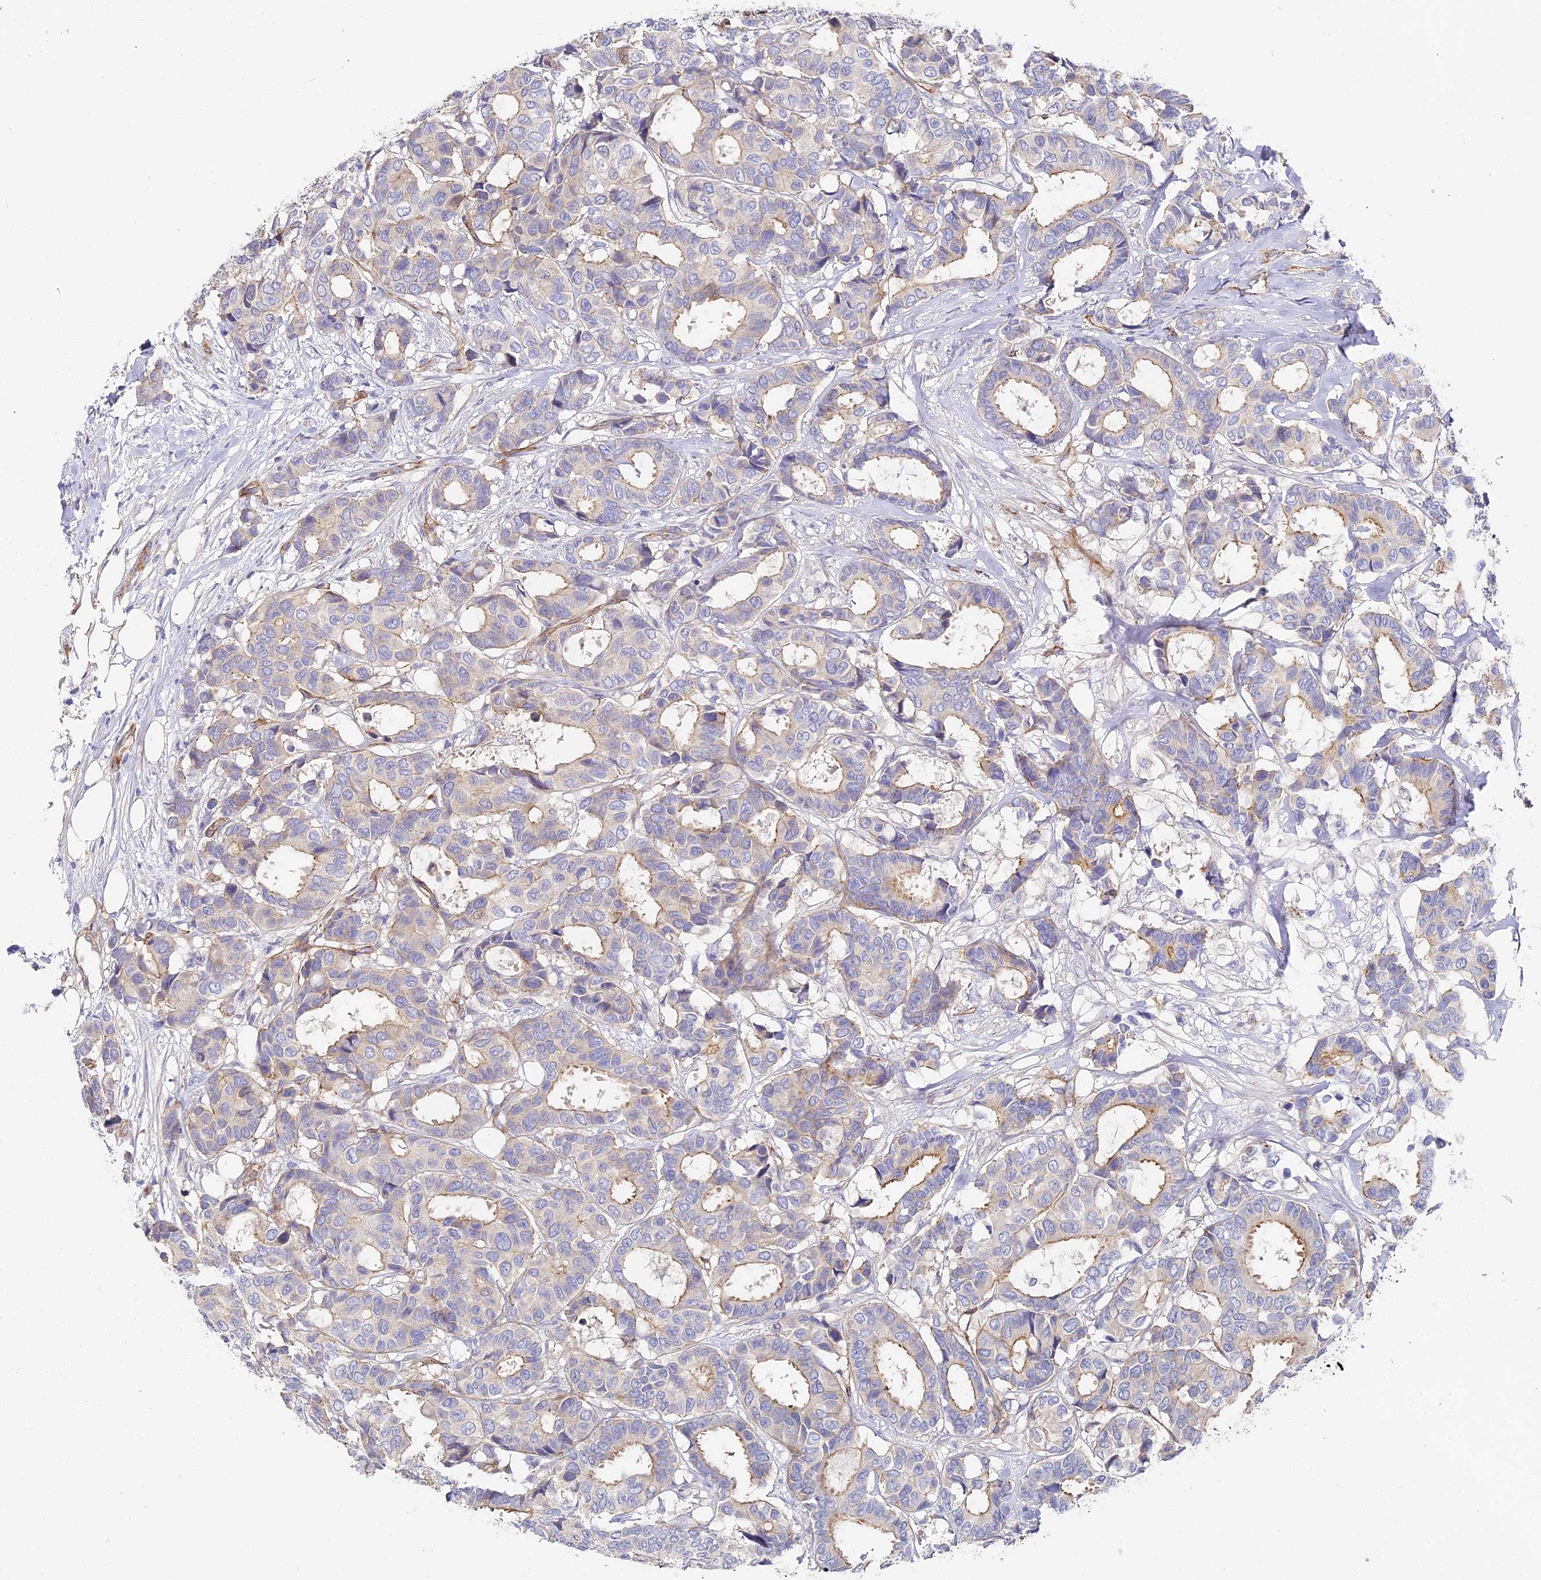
{"staining": {"intensity": "weak", "quantity": "<25%", "location": "cytoplasmic/membranous"}, "tissue": "breast cancer", "cell_type": "Tumor cells", "image_type": "cancer", "snomed": [{"axis": "morphology", "description": "Duct carcinoma"}, {"axis": "topography", "description": "Breast"}], "caption": "High magnification brightfield microscopy of invasive ductal carcinoma (breast) stained with DAB (brown) and counterstained with hematoxylin (blue): tumor cells show no significant staining.", "gene": "CCDC30", "patient": {"sex": "female", "age": 87}}